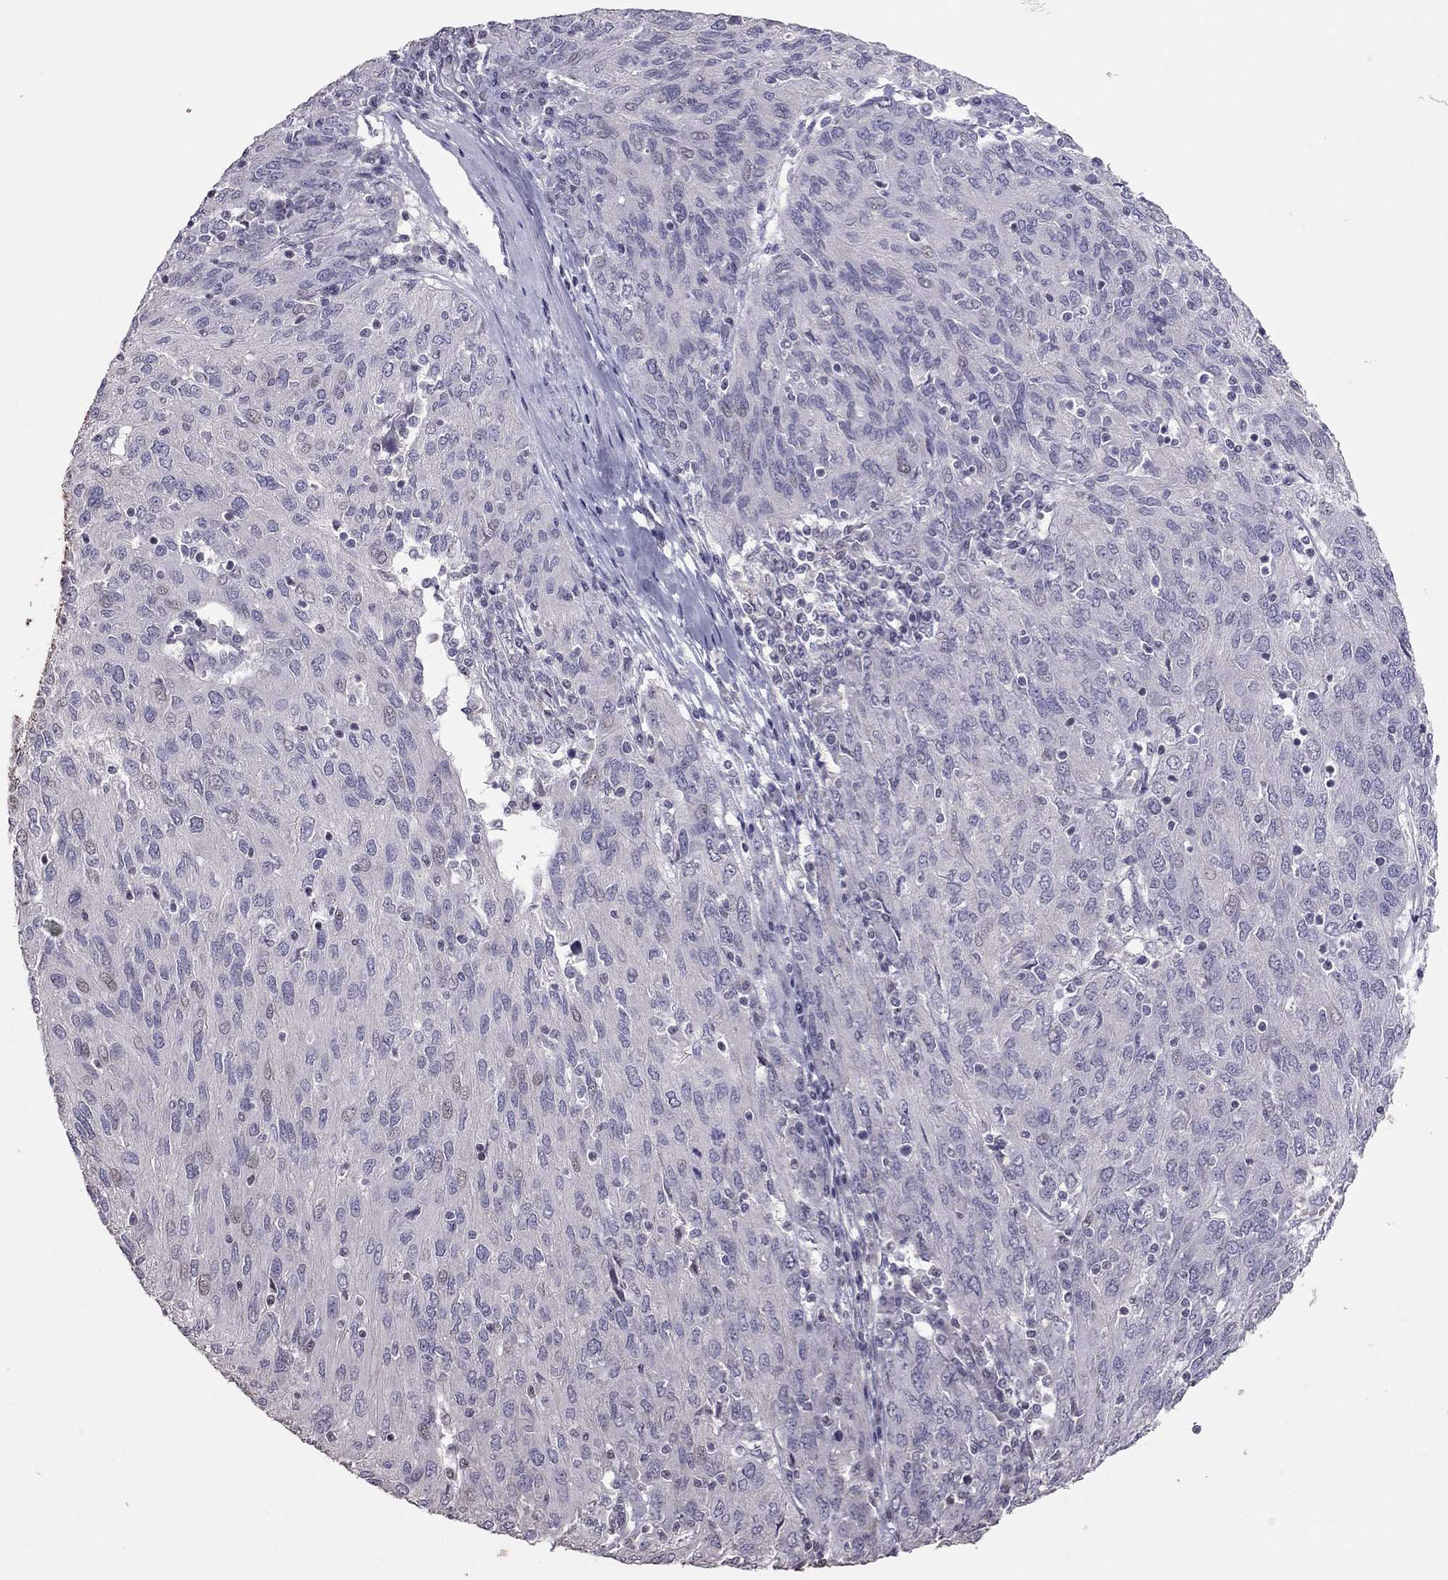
{"staining": {"intensity": "negative", "quantity": "none", "location": "none"}, "tissue": "ovarian cancer", "cell_type": "Tumor cells", "image_type": "cancer", "snomed": [{"axis": "morphology", "description": "Carcinoma, endometroid"}, {"axis": "topography", "description": "Ovary"}], "caption": "IHC histopathology image of endometroid carcinoma (ovarian) stained for a protein (brown), which shows no positivity in tumor cells. The staining is performed using DAB brown chromogen with nuclei counter-stained in using hematoxylin.", "gene": "TSHB", "patient": {"sex": "female", "age": 50}}